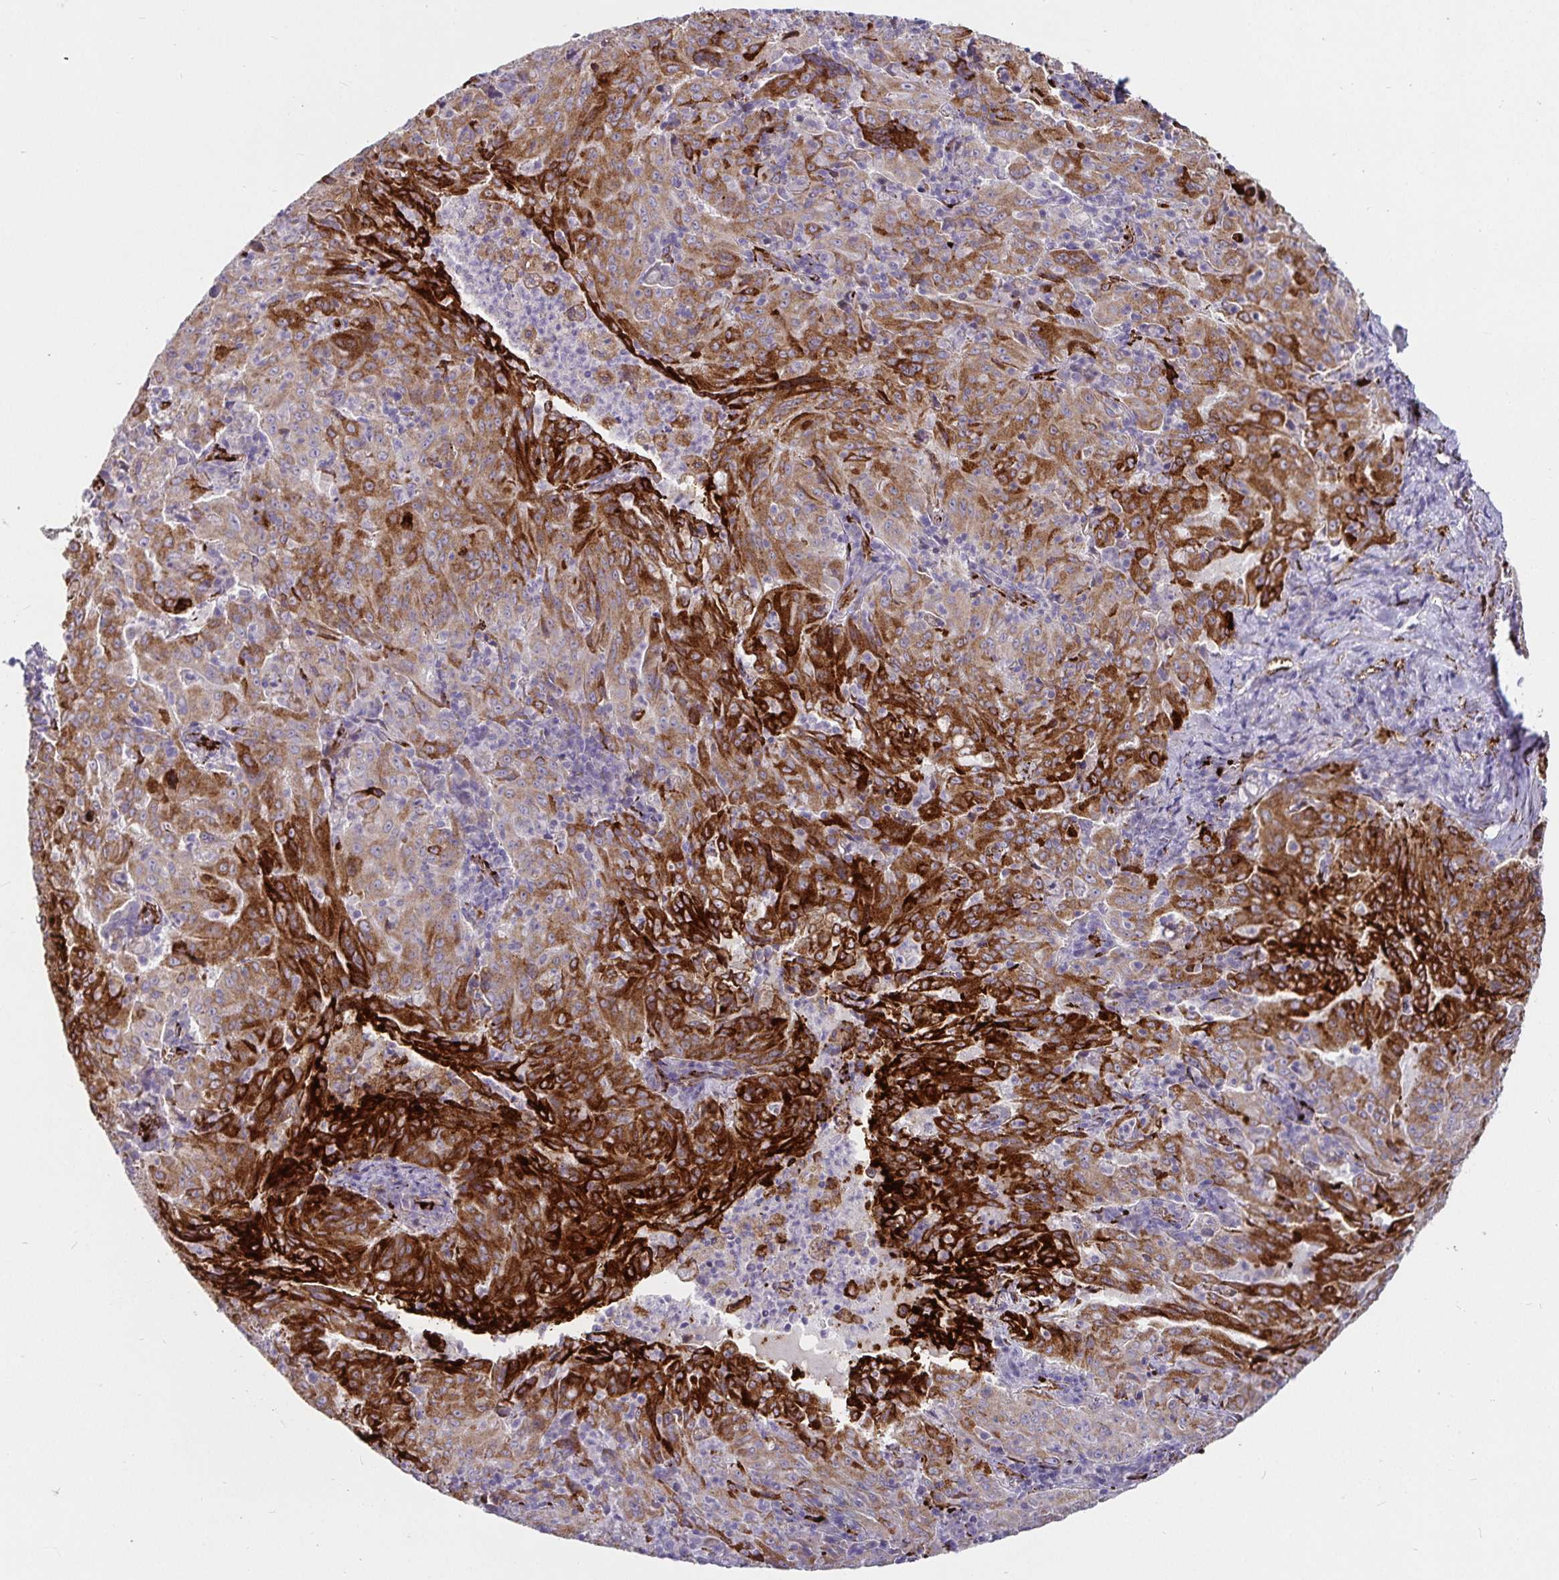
{"staining": {"intensity": "strong", "quantity": "25%-75%", "location": "cytoplasmic/membranous"}, "tissue": "pancreatic cancer", "cell_type": "Tumor cells", "image_type": "cancer", "snomed": [{"axis": "morphology", "description": "Adenocarcinoma, NOS"}, {"axis": "topography", "description": "Pancreas"}], "caption": "Human adenocarcinoma (pancreatic) stained with a protein marker displays strong staining in tumor cells.", "gene": "P4HA2", "patient": {"sex": "male", "age": 63}}